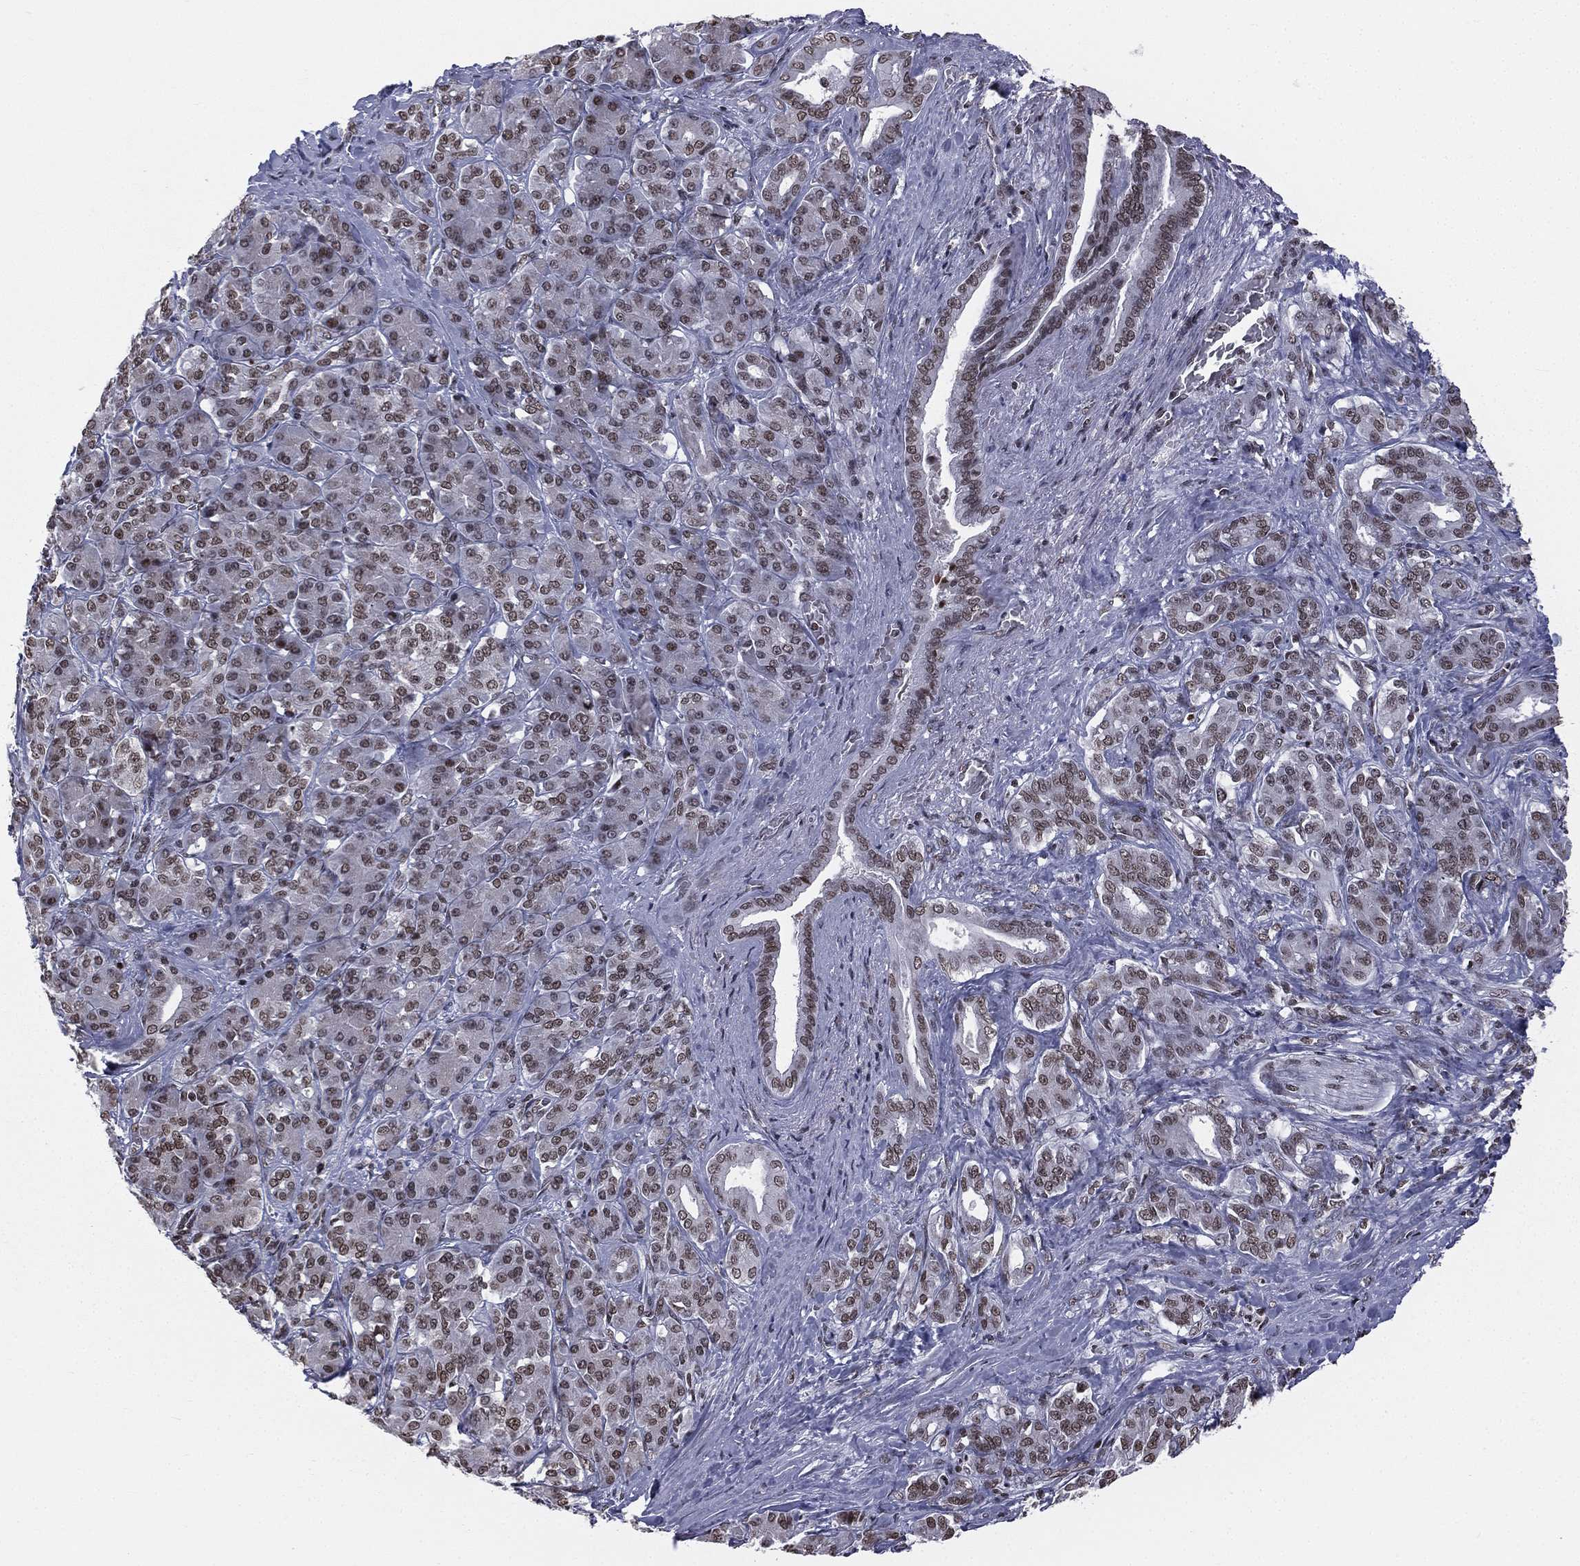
{"staining": {"intensity": "moderate", "quantity": ">75%", "location": "nuclear"}, "tissue": "pancreatic cancer", "cell_type": "Tumor cells", "image_type": "cancer", "snomed": [{"axis": "morphology", "description": "Normal tissue, NOS"}, {"axis": "morphology", "description": "Inflammation, NOS"}, {"axis": "morphology", "description": "Adenocarcinoma, NOS"}, {"axis": "topography", "description": "Pancreas"}], "caption": "Approximately >75% of tumor cells in human adenocarcinoma (pancreatic) exhibit moderate nuclear protein staining as visualized by brown immunohistochemical staining.", "gene": "RFX7", "patient": {"sex": "male", "age": 57}}